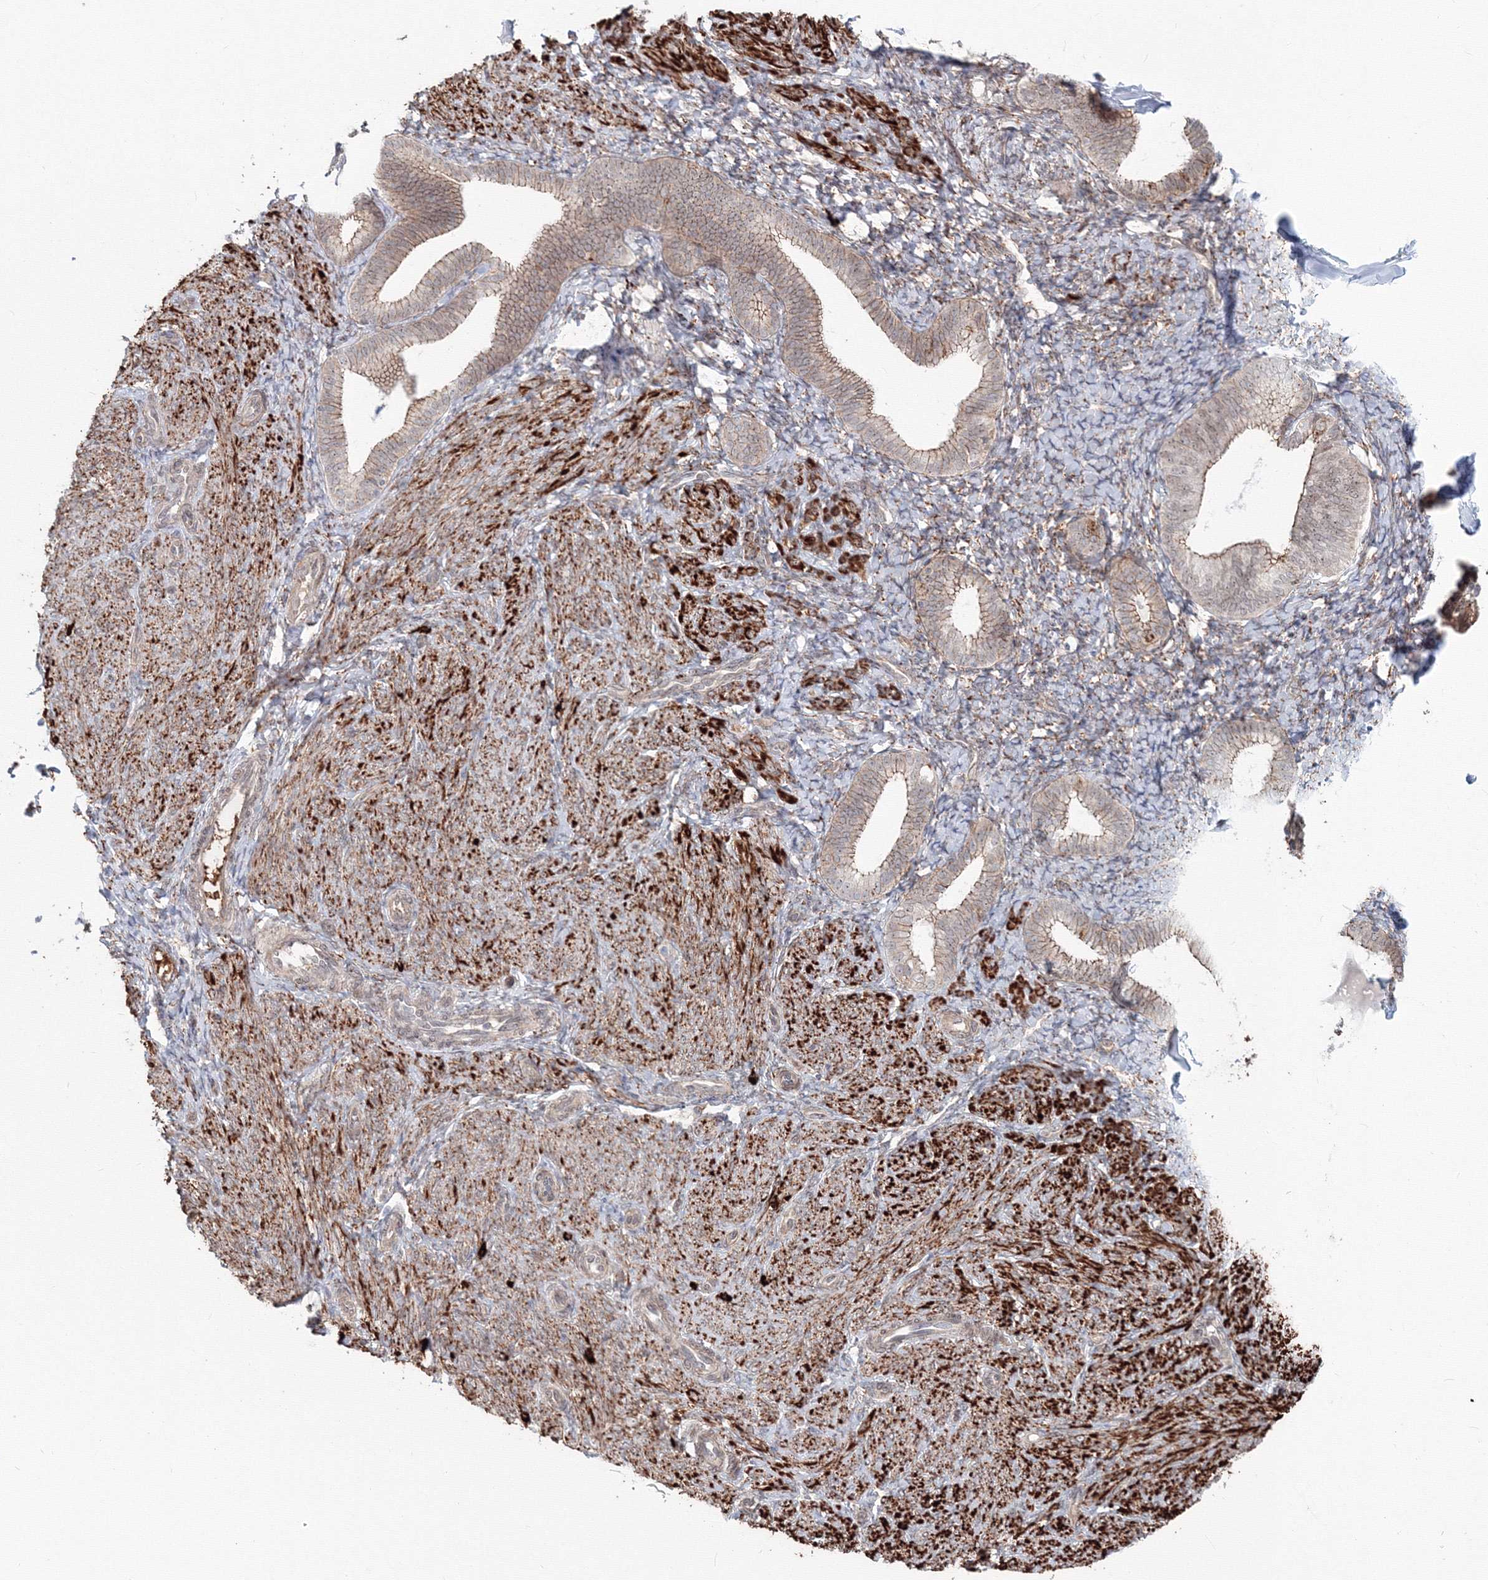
{"staining": {"intensity": "moderate", "quantity": "25%-75%", "location": "cytoplasmic/membranous"}, "tissue": "endometrium", "cell_type": "Cells in endometrial stroma", "image_type": "normal", "snomed": [{"axis": "morphology", "description": "Normal tissue, NOS"}, {"axis": "topography", "description": "Endometrium"}], "caption": "Protein expression analysis of benign endometrium demonstrates moderate cytoplasmic/membranous positivity in approximately 25%-75% of cells in endometrial stroma.", "gene": "SH3PXD2A", "patient": {"sex": "female", "age": 72}}